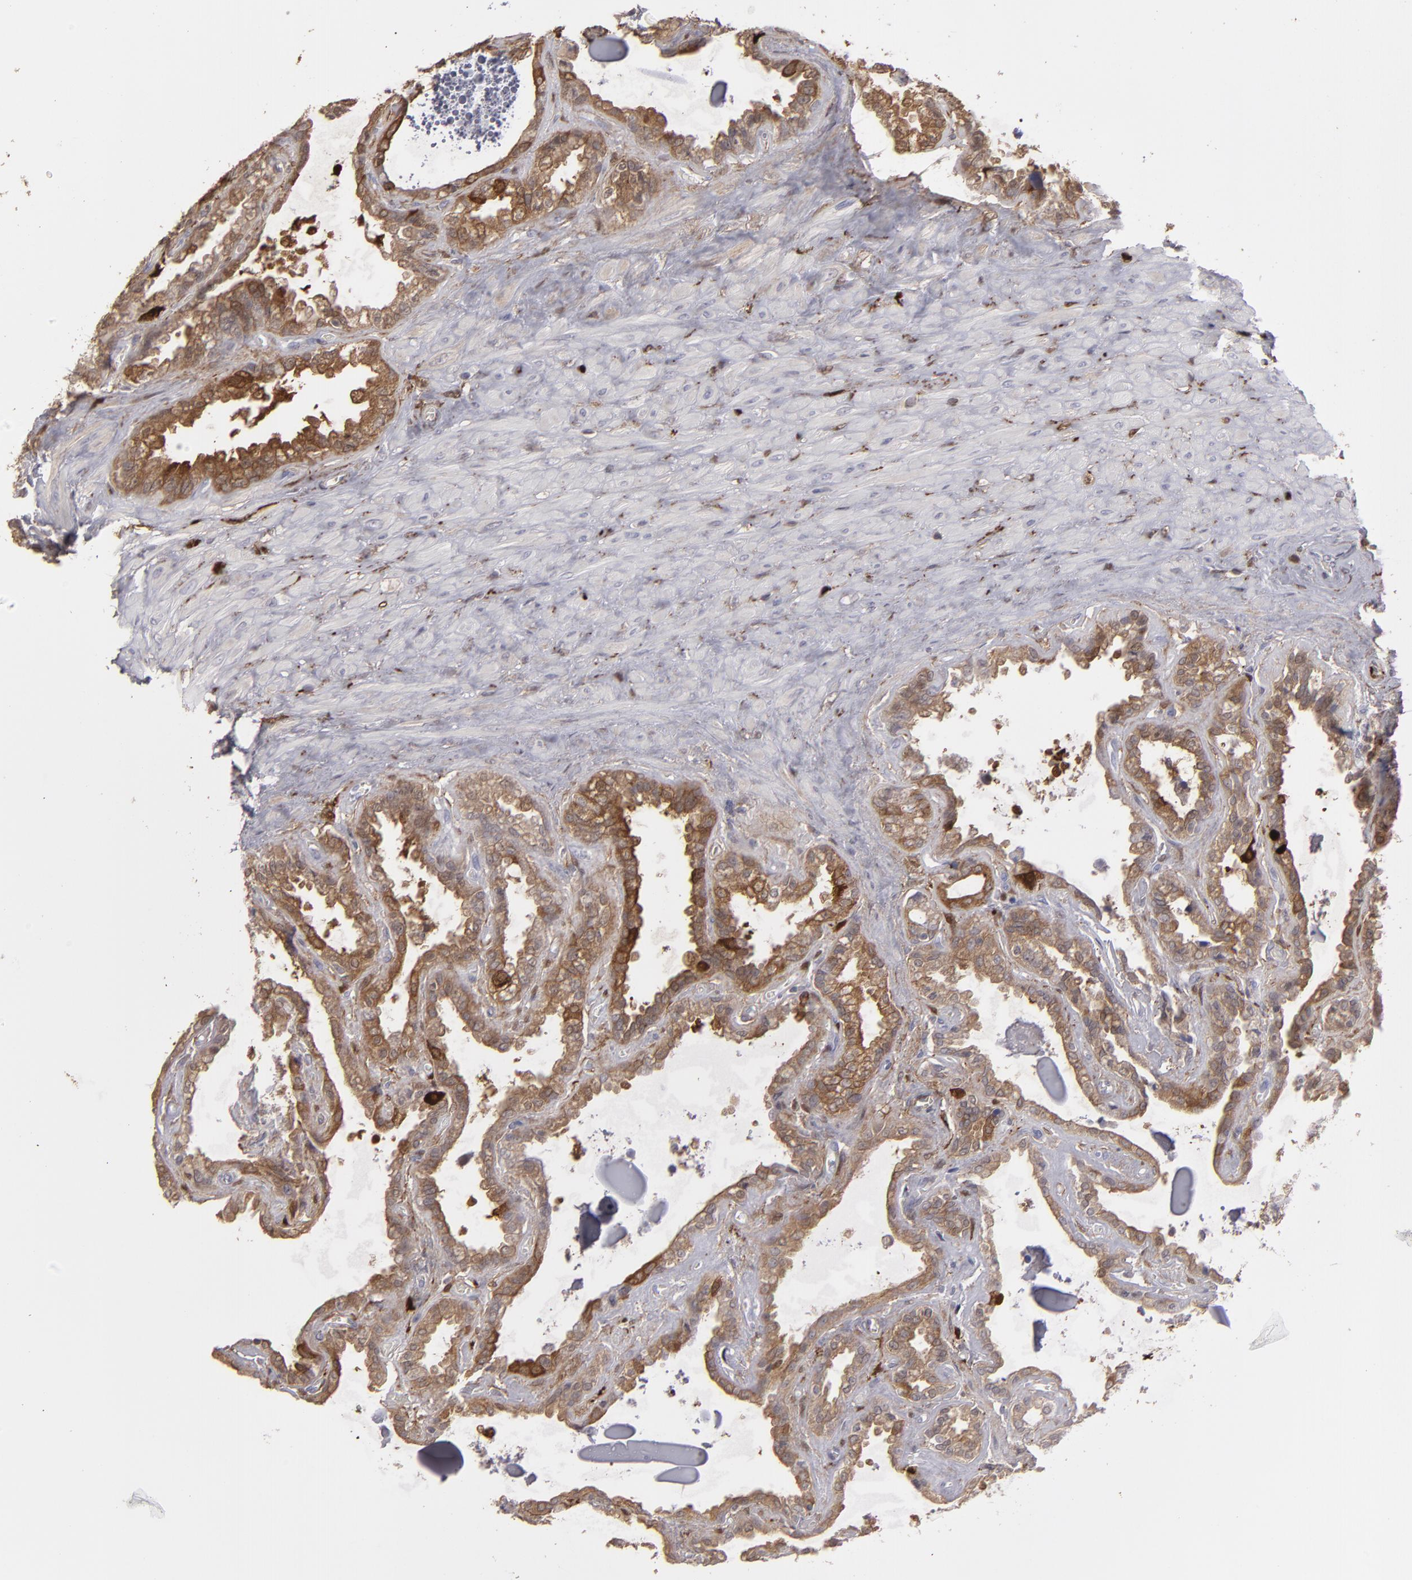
{"staining": {"intensity": "strong", "quantity": ">75%", "location": "cytoplasmic/membranous"}, "tissue": "seminal vesicle", "cell_type": "Glandular cells", "image_type": "normal", "snomed": [{"axis": "morphology", "description": "Normal tissue, NOS"}, {"axis": "morphology", "description": "Inflammation, NOS"}, {"axis": "topography", "description": "Urinary bladder"}, {"axis": "topography", "description": "Prostate"}, {"axis": "topography", "description": "Seminal veicle"}], "caption": "Glandular cells show strong cytoplasmic/membranous positivity in about >75% of cells in normal seminal vesicle. Nuclei are stained in blue.", "gene": "SEMA3G", "patient": {"sex": "male", "age": 82}}